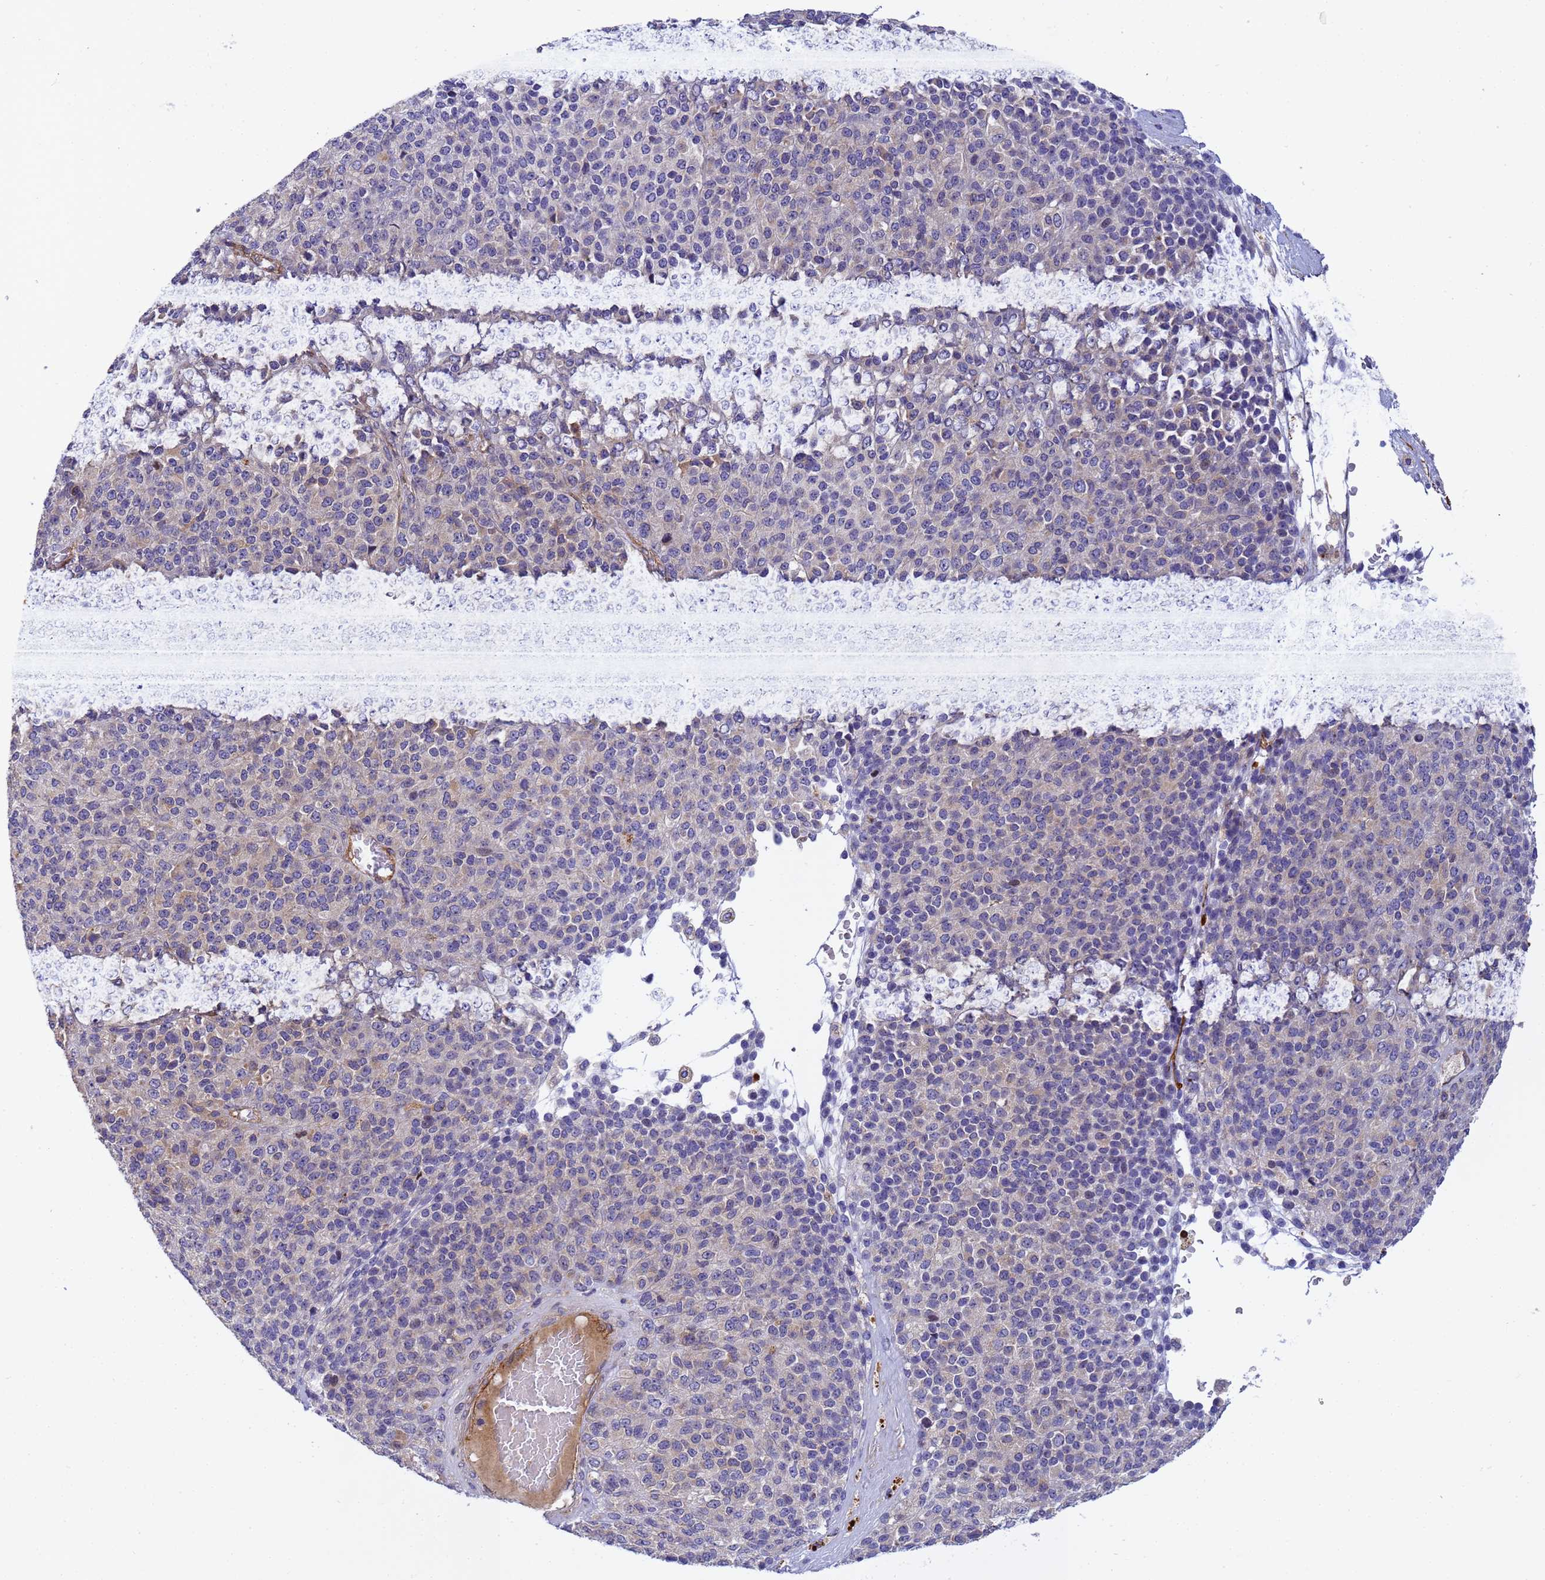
{"staining": {"intensity": "negative", "quantity": "none", "location": "none"}, "tissue": "melanoma", "cell_type": "Tumor cells", "image_type": "cancer", "snomed": [{"axis": "morphology", "description": "Malignant melanoma, Metastatic site"}, {"axis": "topography", "description": "Brain"}], "caption": "This is an IHC image of melanoma. There is no expression in tumor cells.", "gene": "RALGAPA2", "patient": {"sex": "female", "age": 56}}